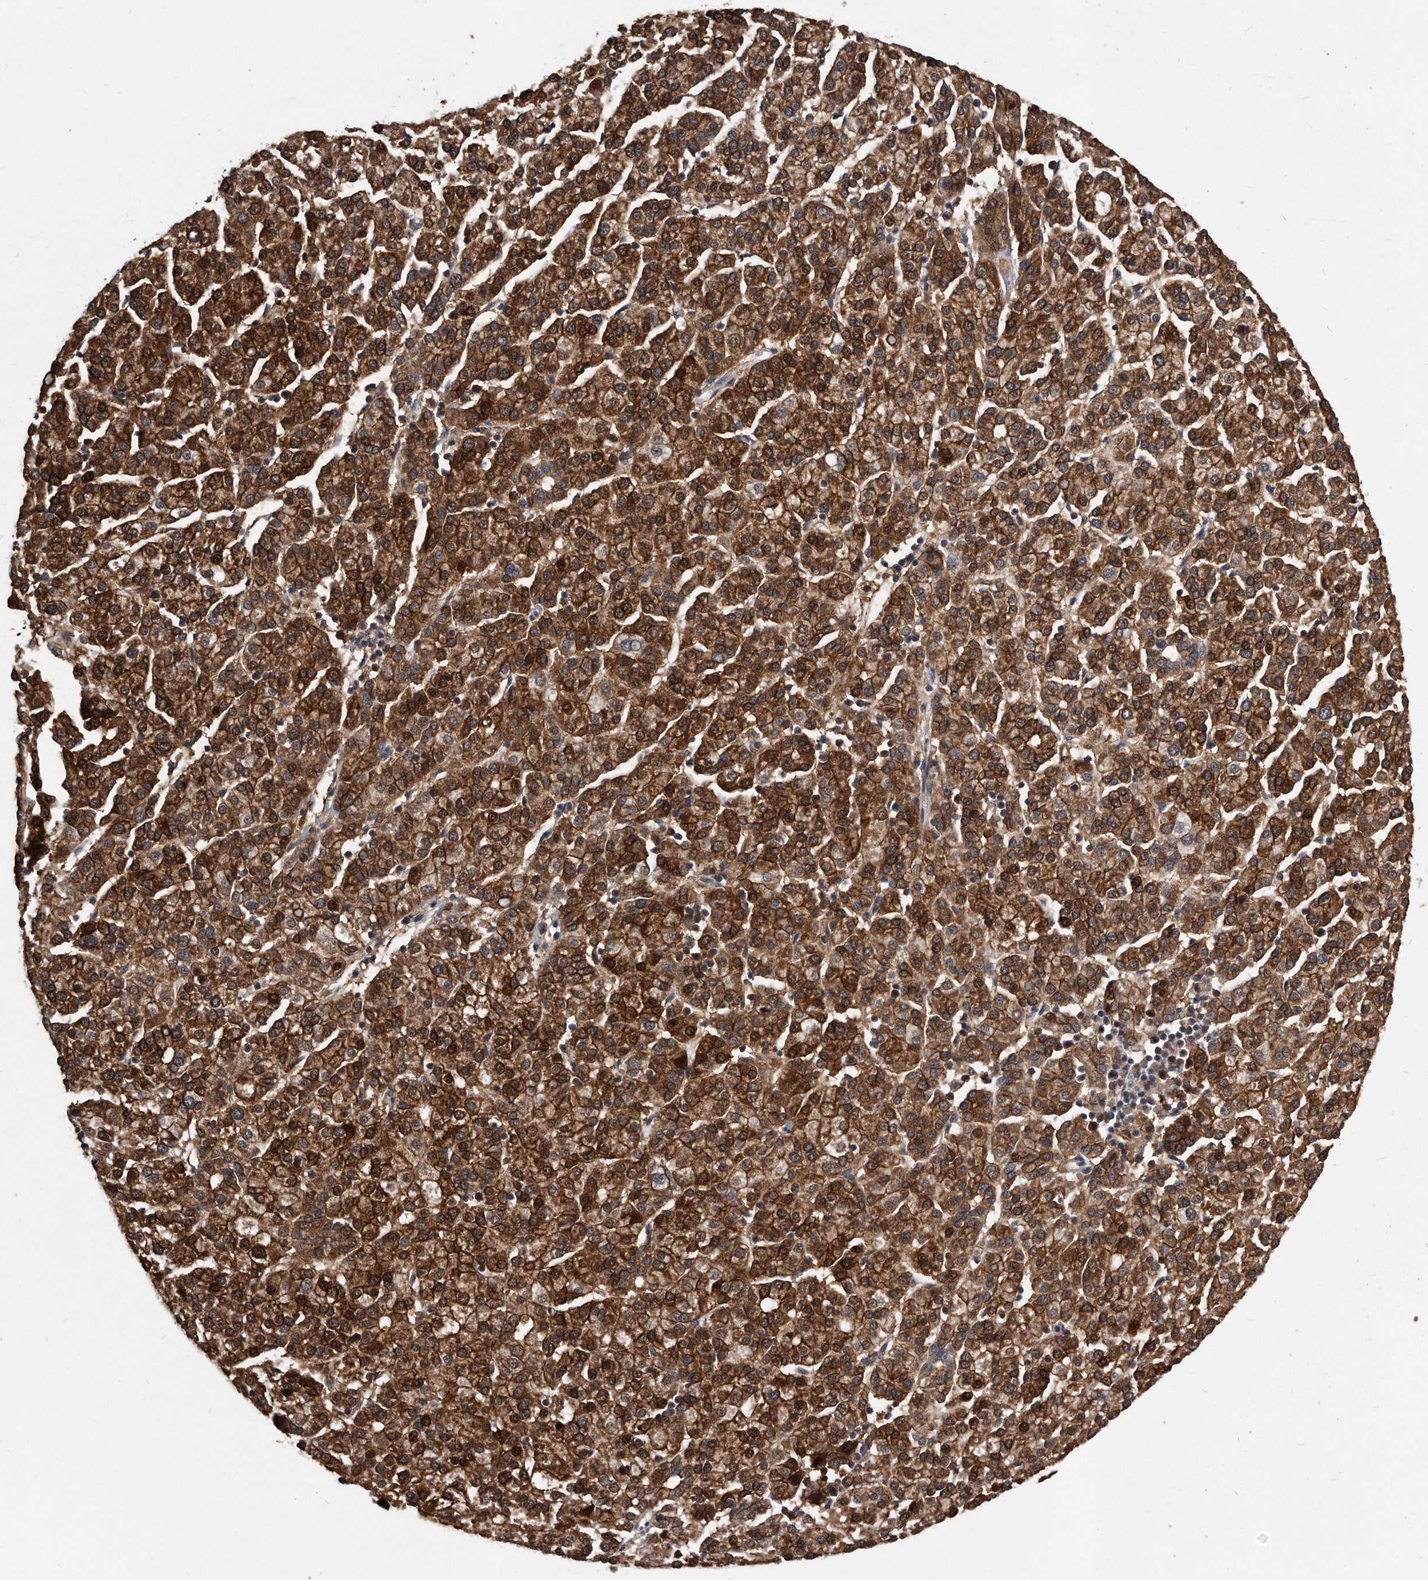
{"staining": {"intensity": "strong", "quantity": ">75%", "location": "cytoplasmic/membranous"}, "tissue": "liver cancer", "cell_type": "Tumor cells", "image_type": "cancer", "snomed": [{"axis": "morphology", "description": "Carcinoma, Hepatocellular, NOS"}, {"axis": "topography", "description": "Liver"}], "caption": "Immunohistochemical staining of liver cancer exhibits high levels of strong cytoplasmic/membranous positivity in approximately >75% of tumor cells.", "gene": "IL20RA", "patient": {"sex": "female", "age": 58}}